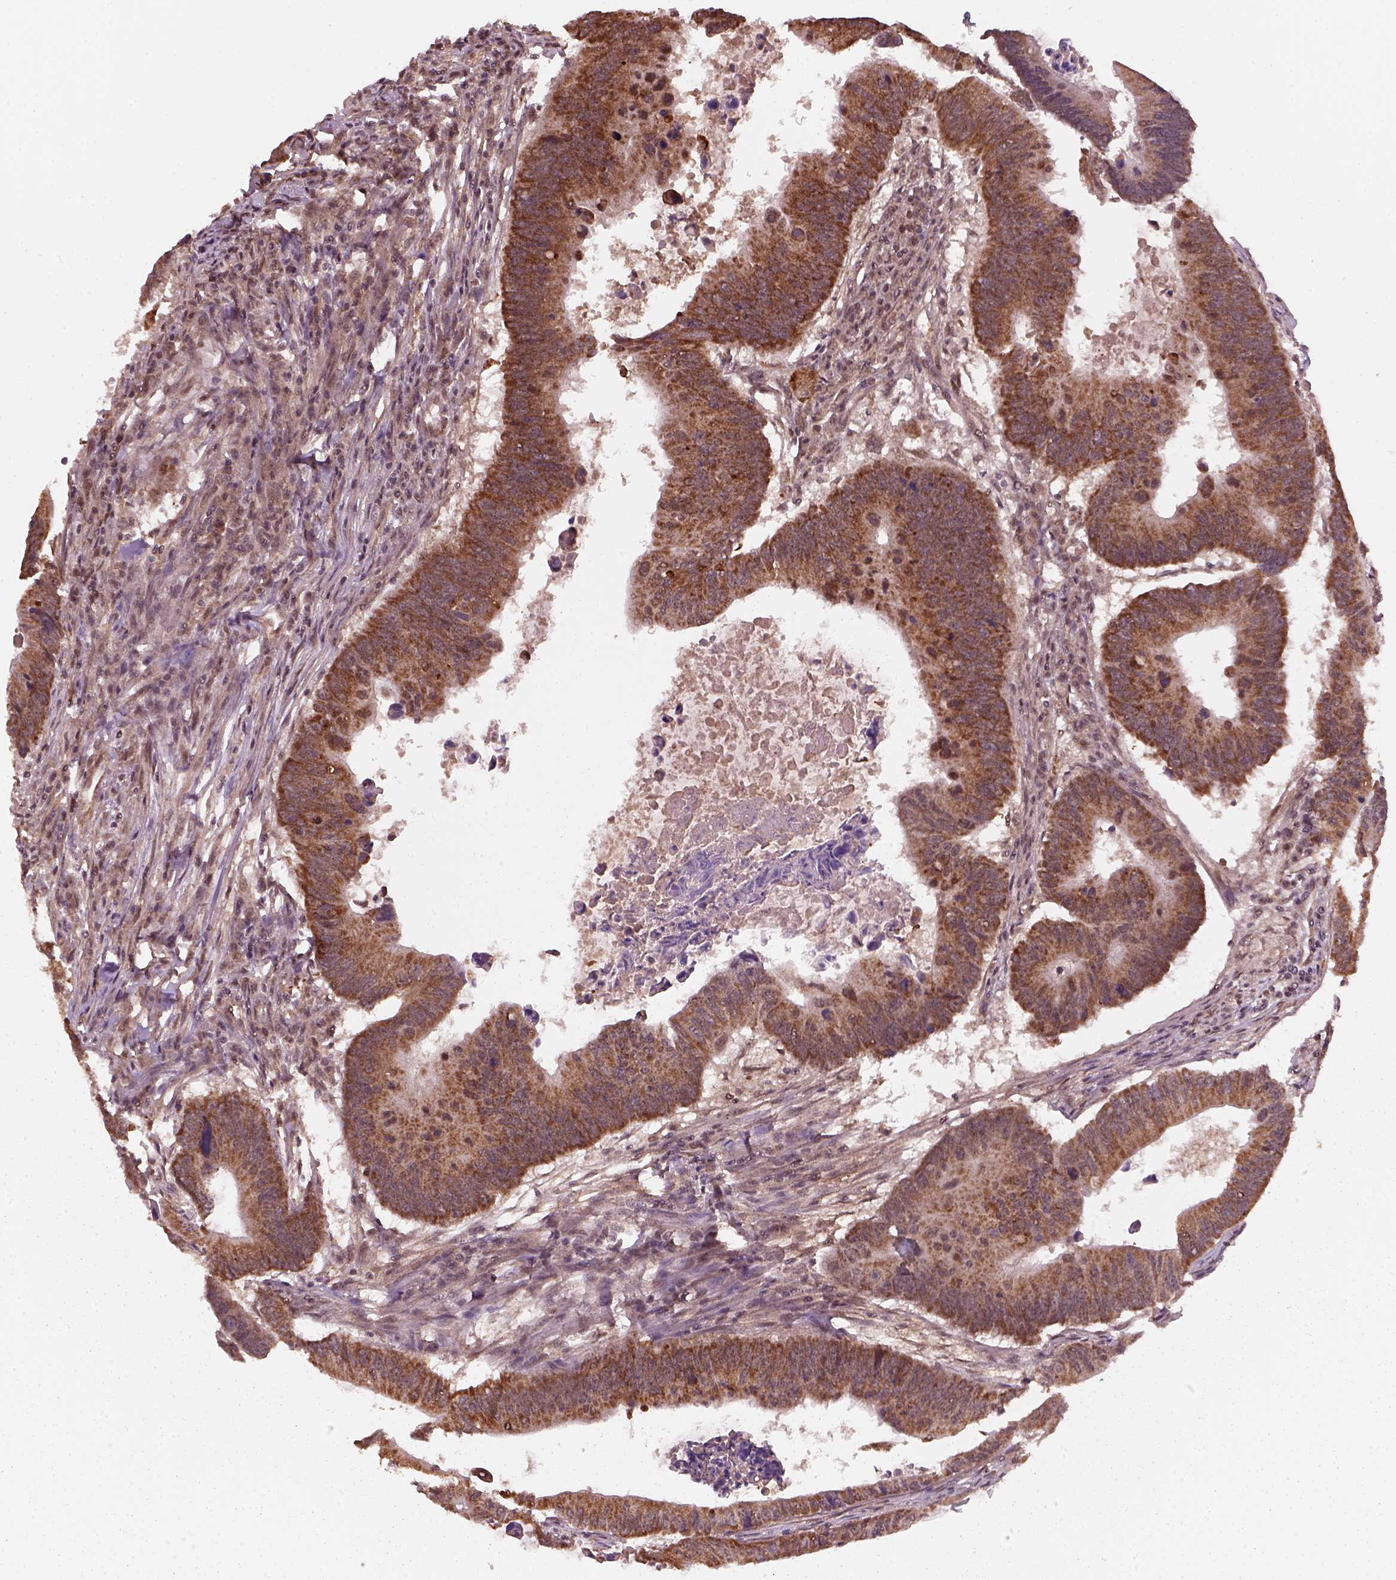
{"staining": {"intensity": "strong", "quantity": ">75%", "location": "cytoplasmic/membranous"}, "tissue": "colorectal cancer", "cell_type": "Tumor cells", "image_type": "cancer", "snomed": [{"axis": "morphology", "description": "Adenocarcinoma, NOS"}, {"axis": "topography", "description": "Colon"}], "caption": "The histopathology image reveals staining of colorectal cancer, revealing strong cytoplasmic/membranous protein expression (brown color) within tumor cells. (DAB = brown stain, brightfield microscopy at high magnification).", "gene": "NUDT9", "patient": {"sex": "female", "age": 87}}